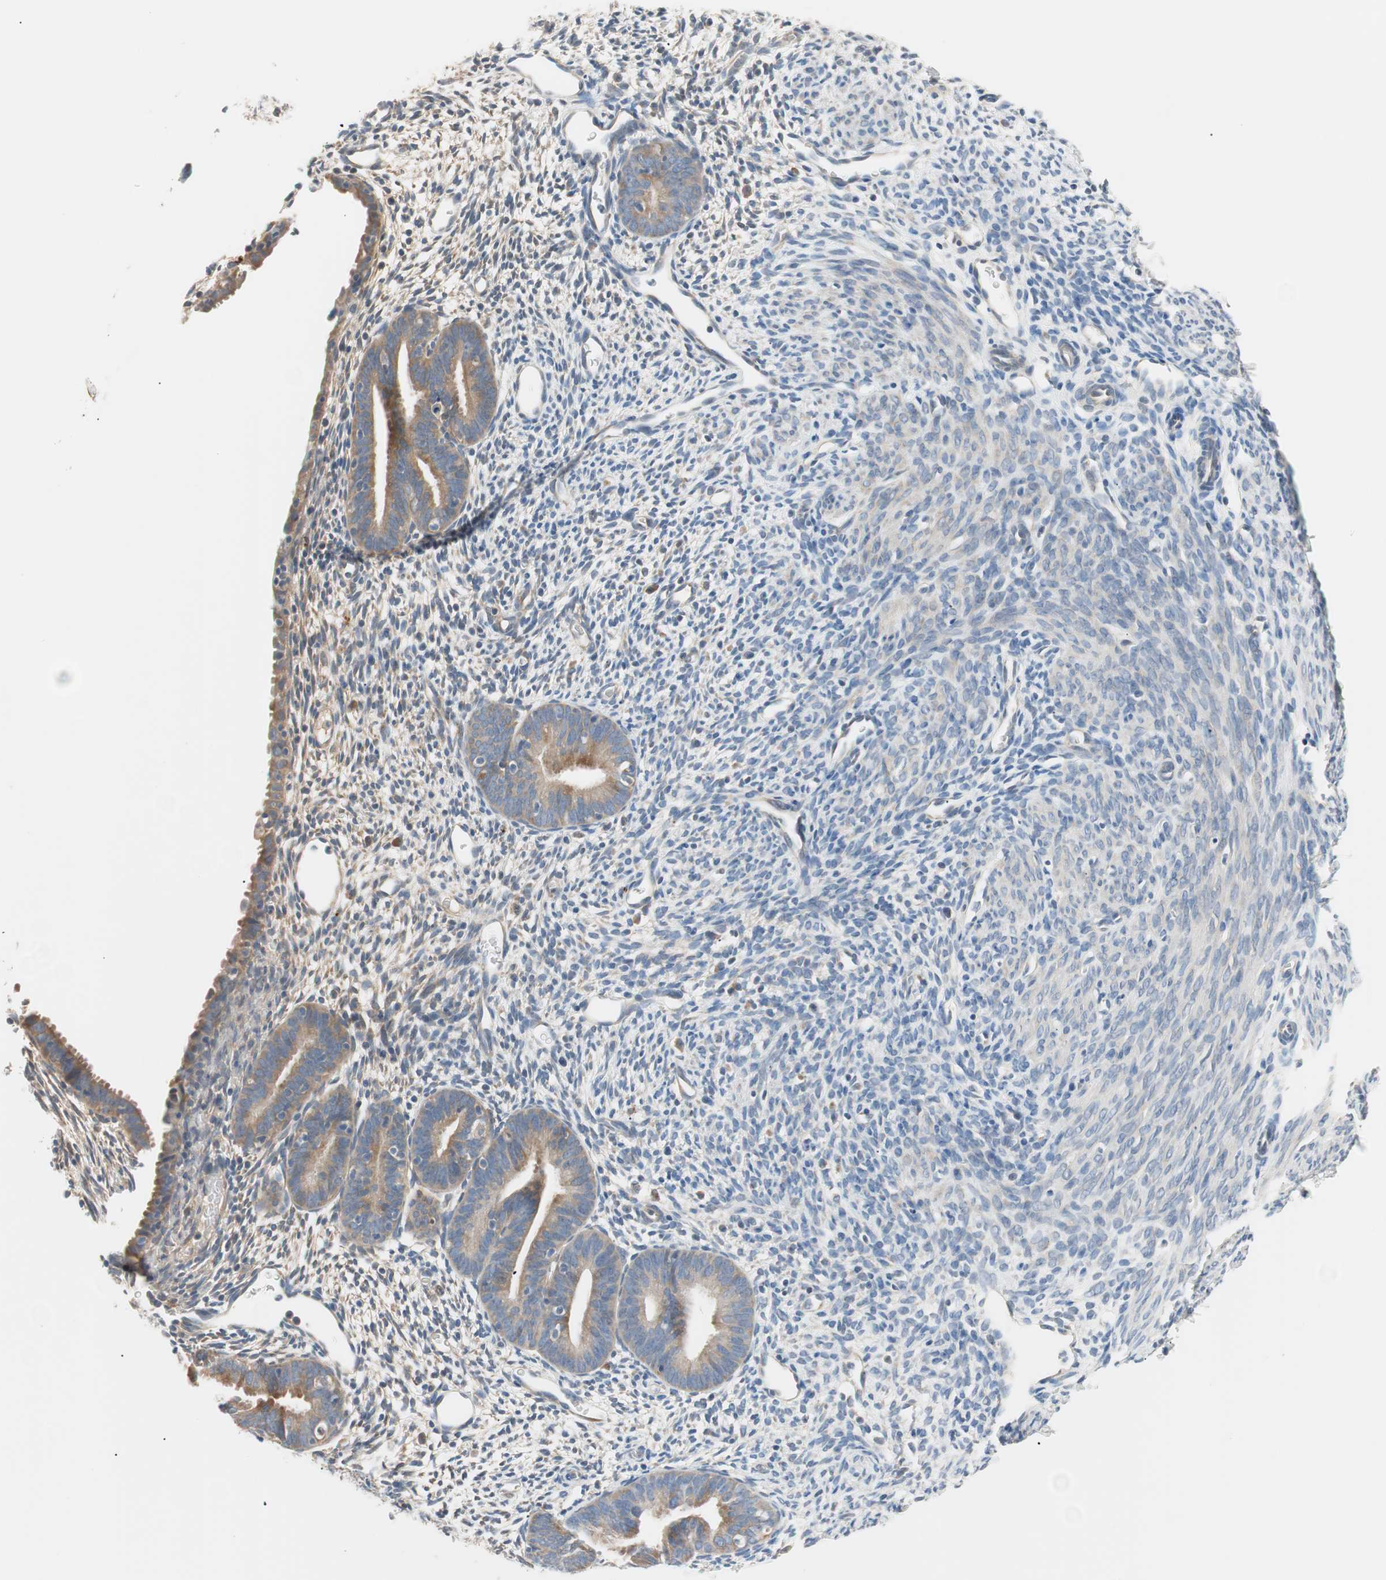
{"staining": {"intensity": "negative", "quantity": "none", "location": "none"}, "tissue": "endometrium", "cell_type": "Cells in endometrial stroma", "image_type": "normal", "snomed": [{"axis": "morphology", "description": "Normal tissue, NOS"}, {"axis": "morphology", "description": "Atrophy, NOS"}, {"axis": "topography", "description": "Uterus"}, {"axis": "topography", "description": "Endometrium"}], "caption": "Immunohistochemical staining of benign endometrium demonstrates no significant staining in cells in endometrial stroma. The staining was performed using DAB to visualize the protein expression in brown, while the nuclei were stained in blue with hematoxylin (Magnification: 20x).", "gene": "FADS2", "patient": {"sex": "female", "age": 68}}